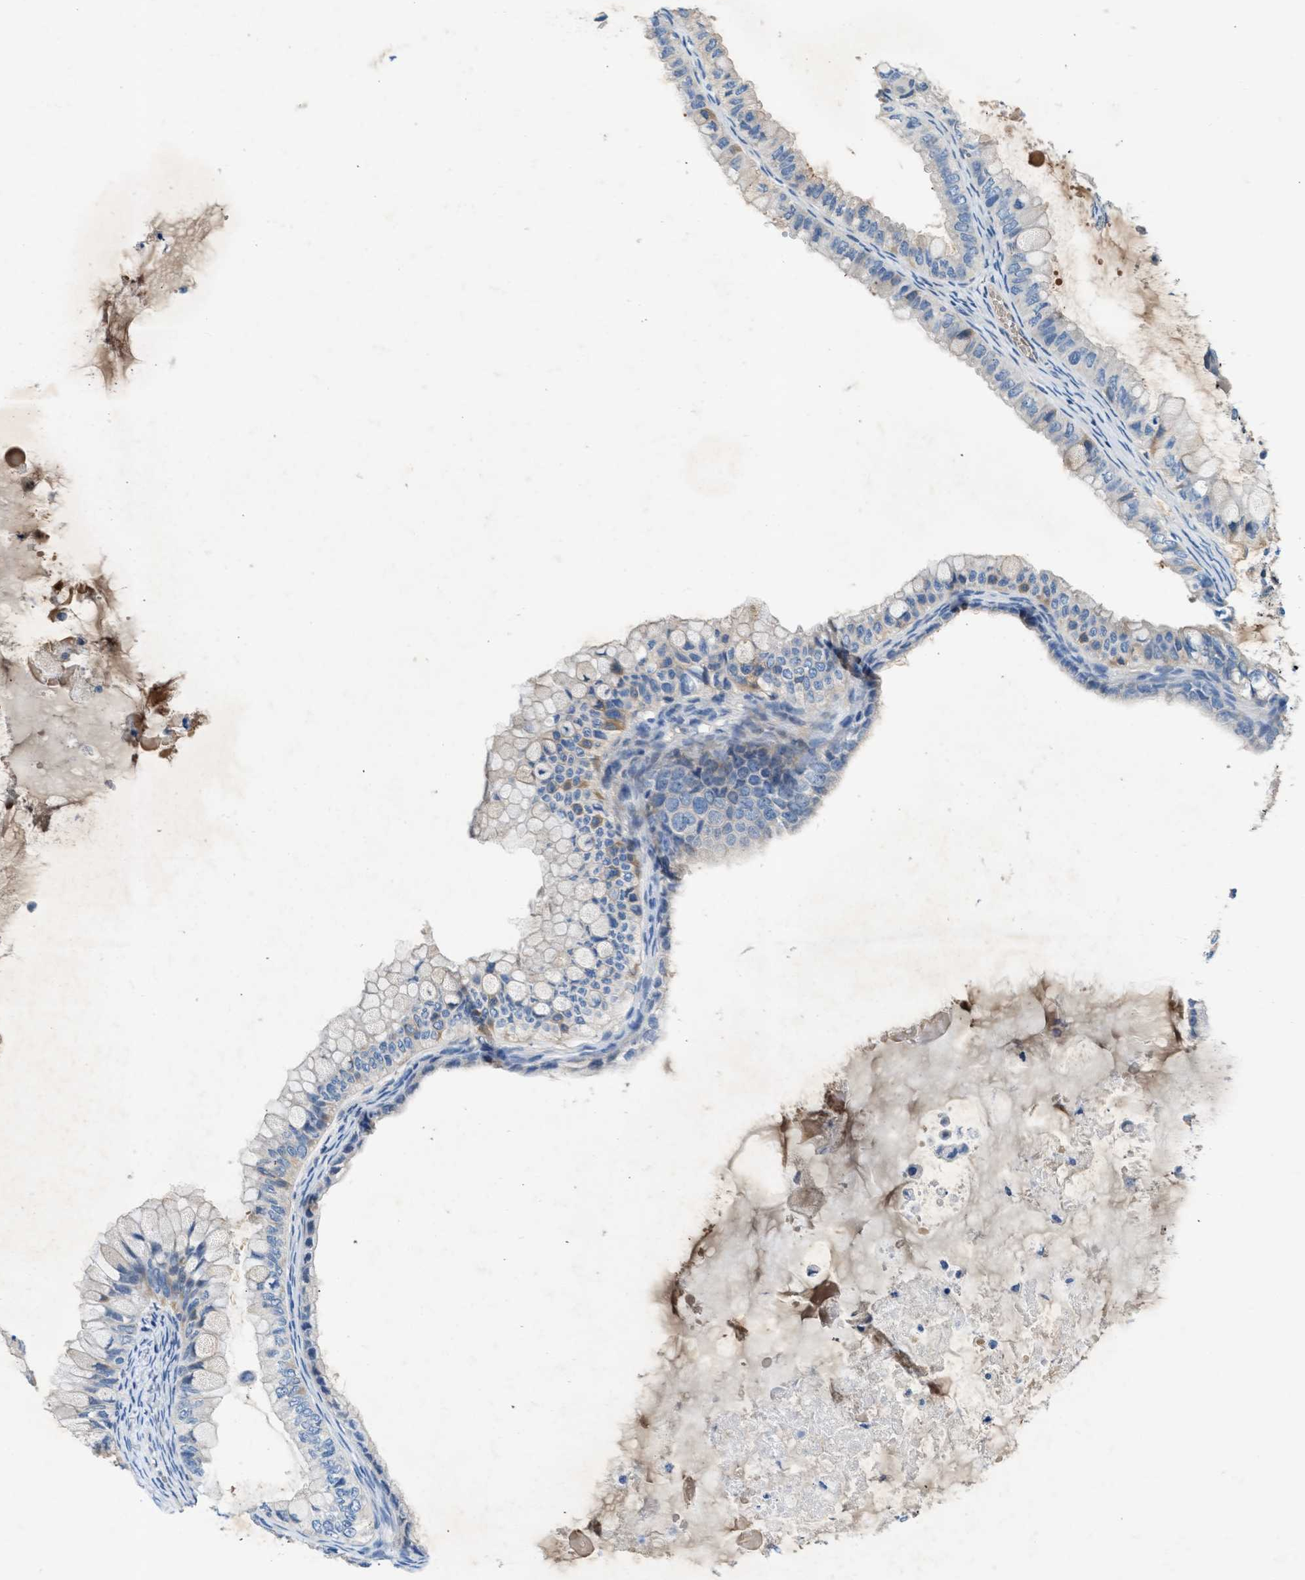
{"staining": {"intensity": "negative", "quantity": "none", "location": "none"}, "tissue": "ovarian cancer", "cell_type": "Tumor cells", "image_type": "cancer", "snomed": [{"axis": "morphology", "description": "Cystadenocarcinoma, mucinous, NOS"}, {"axis": "topography", "description": "Ovary"}], "caption": "Immunohistochemical staining of ovarian cancer (mucinous cystadenocarcinoma) displays no significant staining in tumor cells. Brightfield microscopy of IHC stained with DAB (3,3'-diaminobenzidine) (brown) and hematoxylin (blue), captured at high magnification.", "gene": "RWDD2B", "patient": {"sex": "female", "age": 80}}